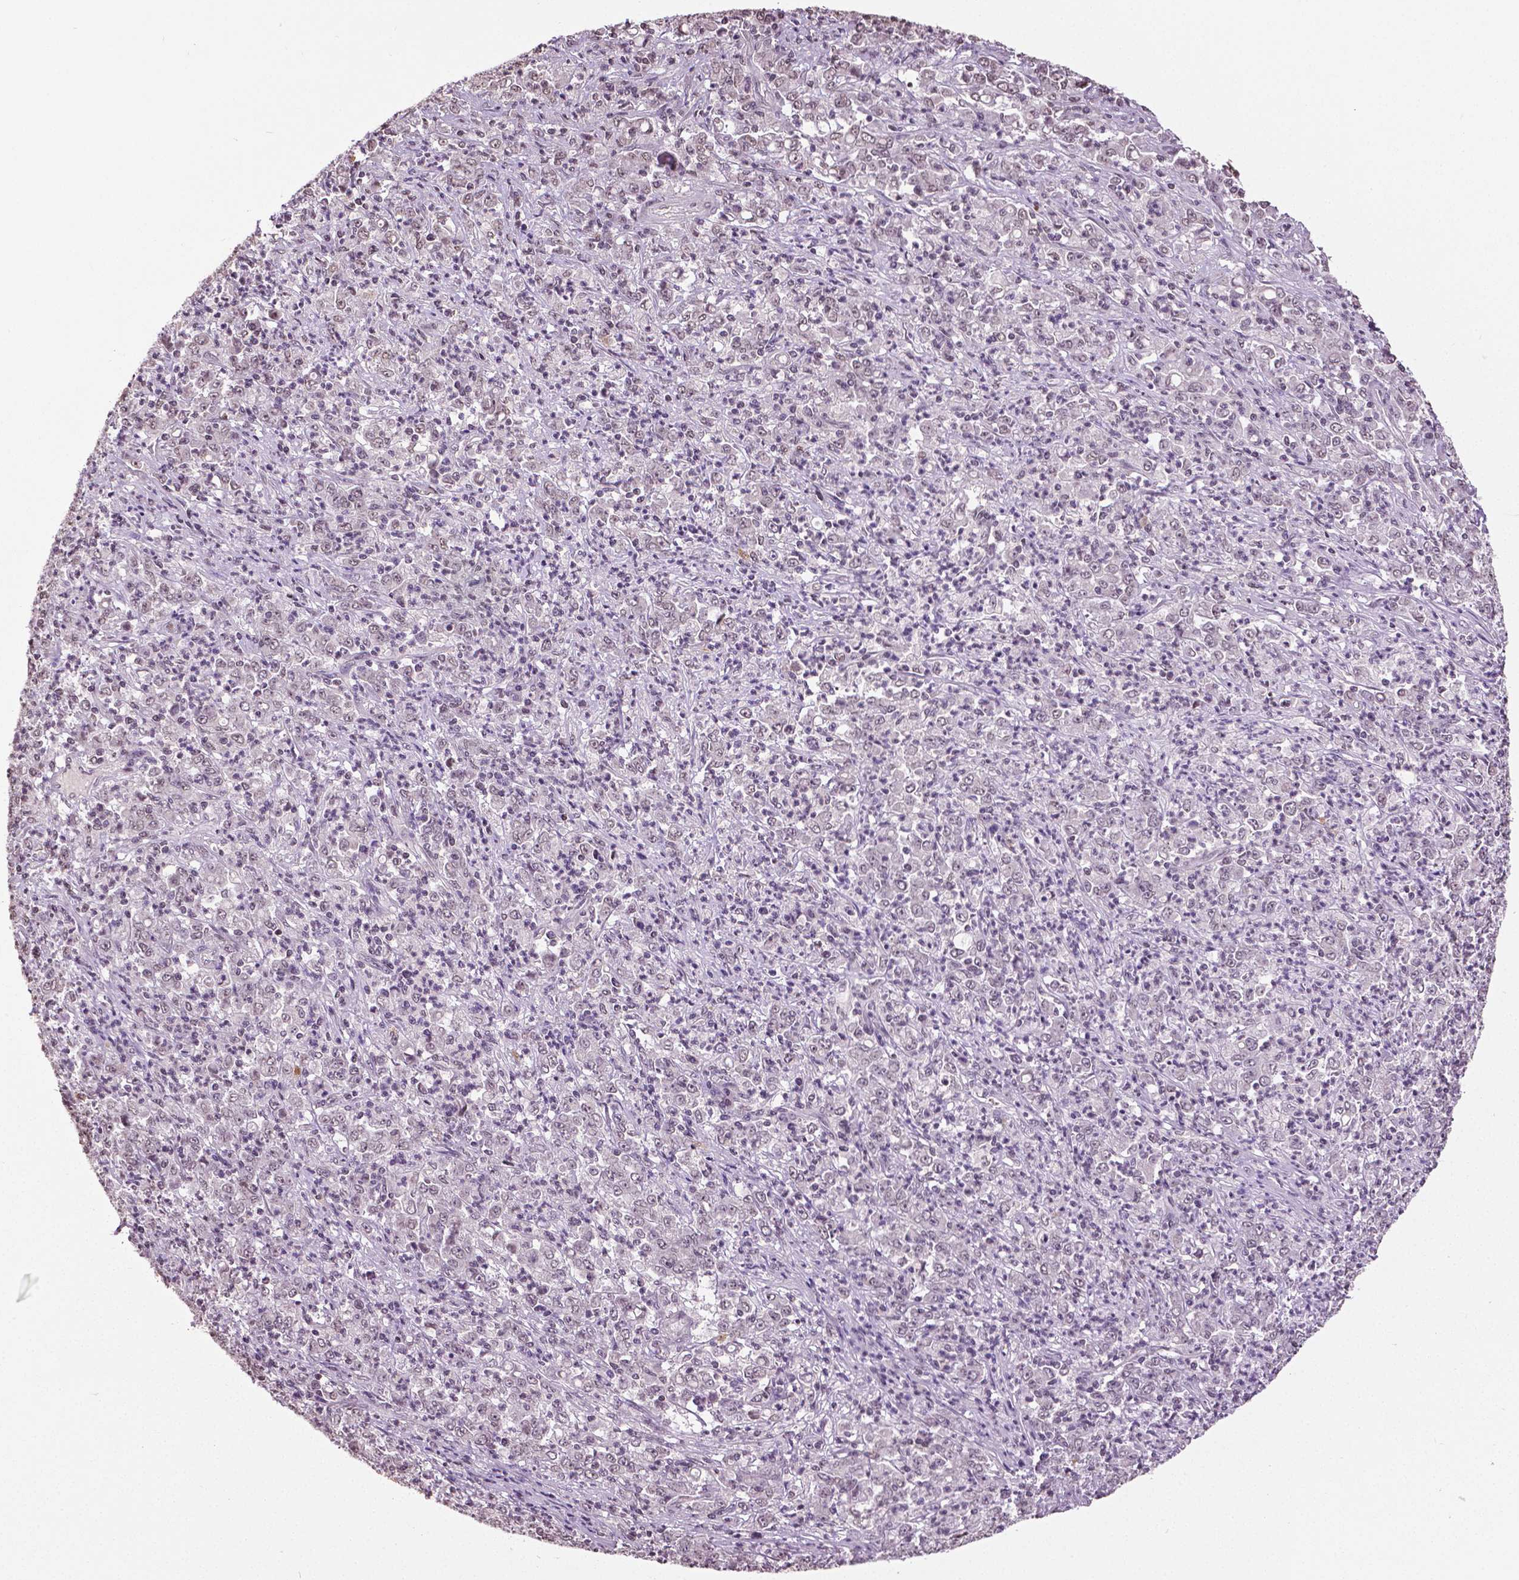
{"staining": {"intensity": "weak", "quantity": "<25%", "location": "nuclear"}, "tissue": "stomach cancer", "cell_type": "Tumor cells", "image_type": "cancer", "snomed": [{"axis": "morphology", "description": "Adenocarcinoma, NOS"}, {"axis": "topography", "description": "Stomach, lower"}], "caption": "The immunohistochemistry (IHC) micrograph has no significant expression in tumor cells of stomach cancer (adenocarcinoma) tissue. Brightfield microscopy of immunohistochemistry (IHC) stained with DAB (3,3'-diaminobenzidine) (brown) and hematoxylin (blue), captured at high magnification.", "gene": "DLX5", "patient": {"sex": "female", "age": 71}}